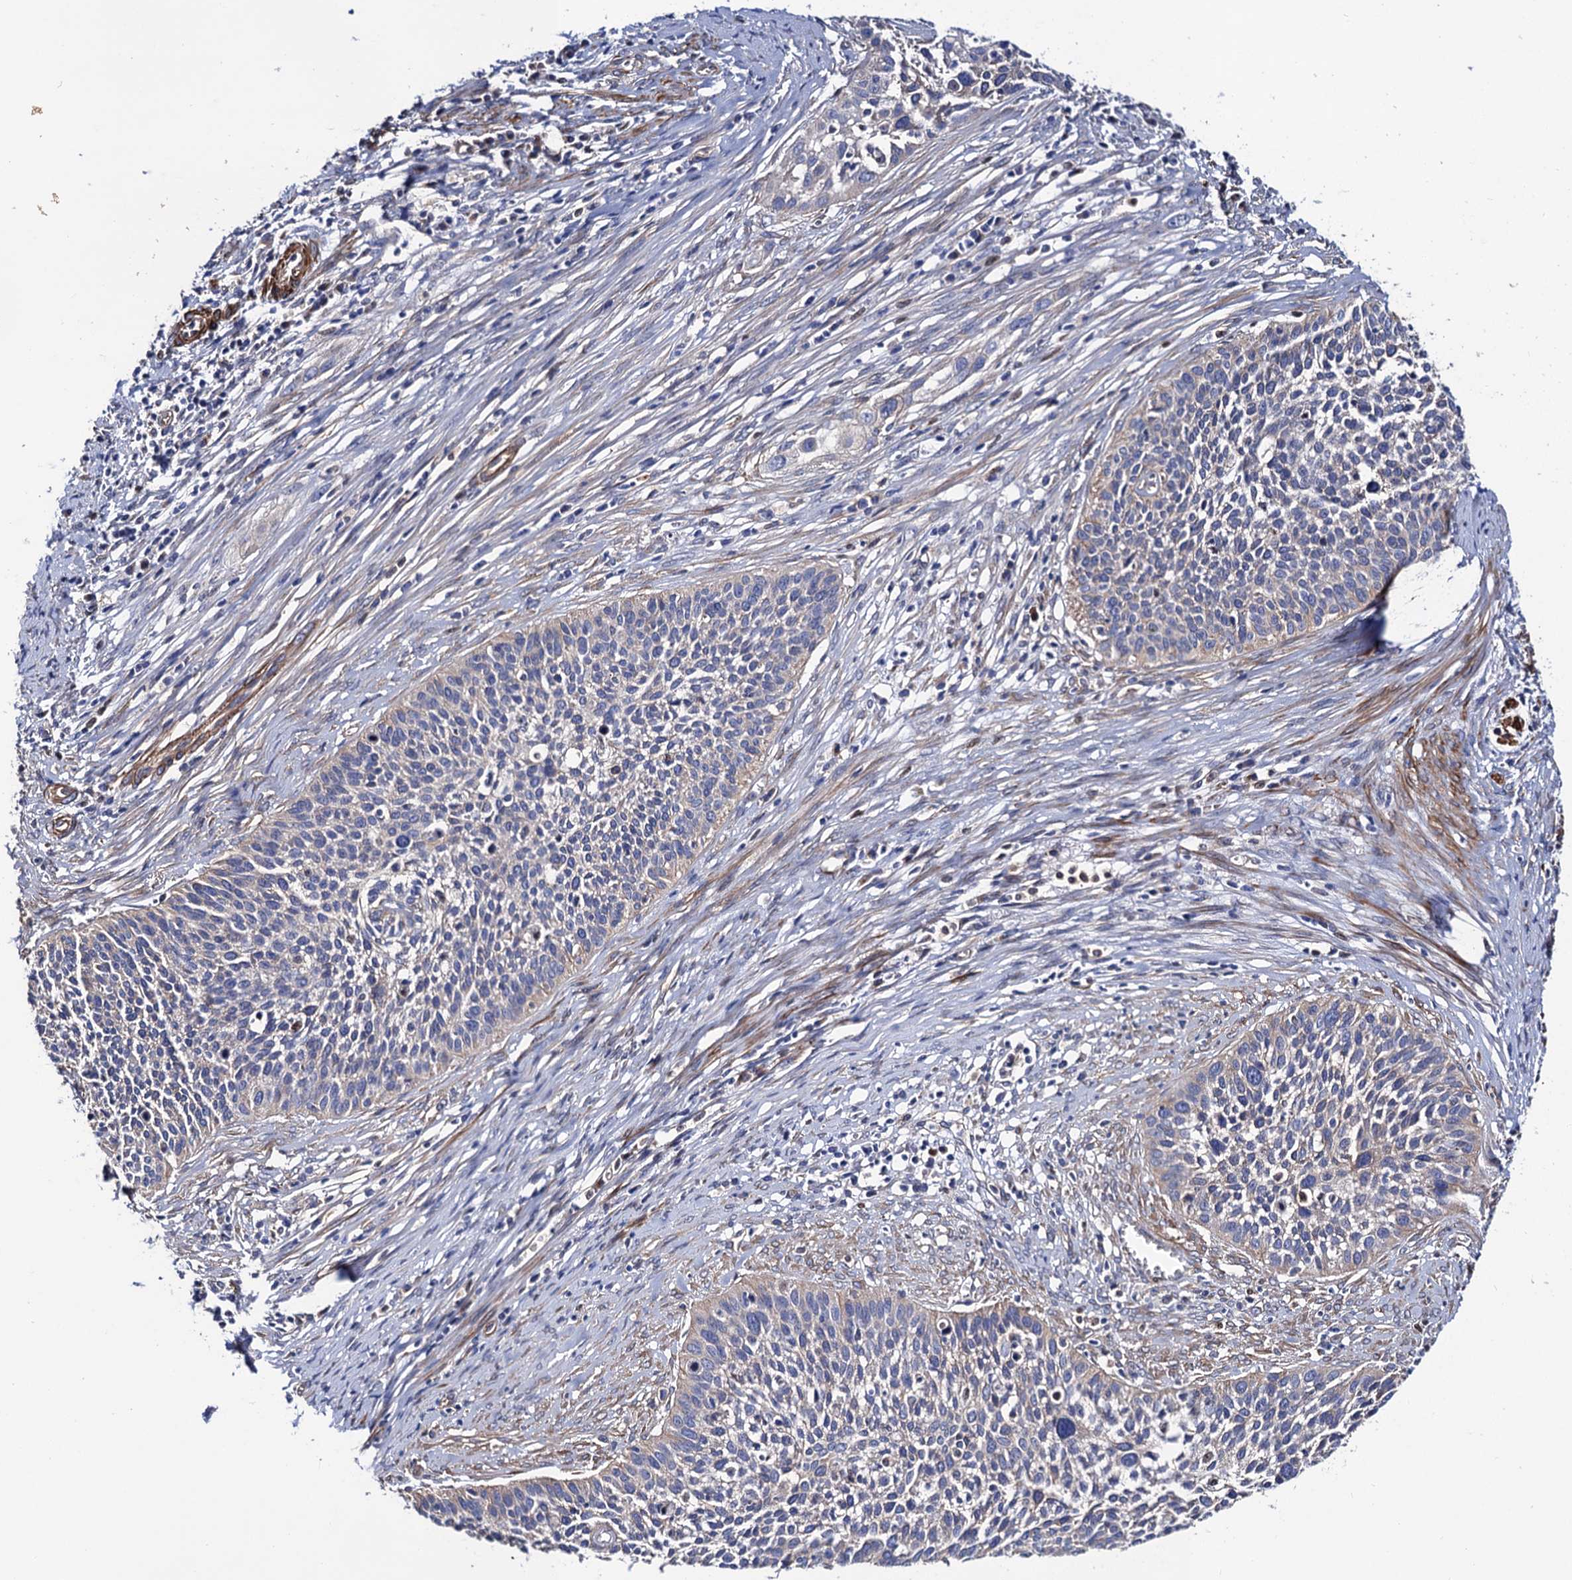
{"staining": {"intensity": "moderate", "quantity": "25%-75%", "location": "cytoplasmic/membranous"}, "tissue": "cervical cancer", "cell_type": "Tumor cells", "image_type": "cancer", "snomed": [{"axis": "morphology", "description": "Squamous cell carcinoma, NOS"}, {"axis": "topography", "description": "Cervix"}], "caption": "An image of cervical squamous cell carcinoma stained for a protein displays moderate cytoplasmic/membranous brown staining in tumor cells.", "gene": "ZDHHC18", "patient": {"sex": "female", "age": 34}}